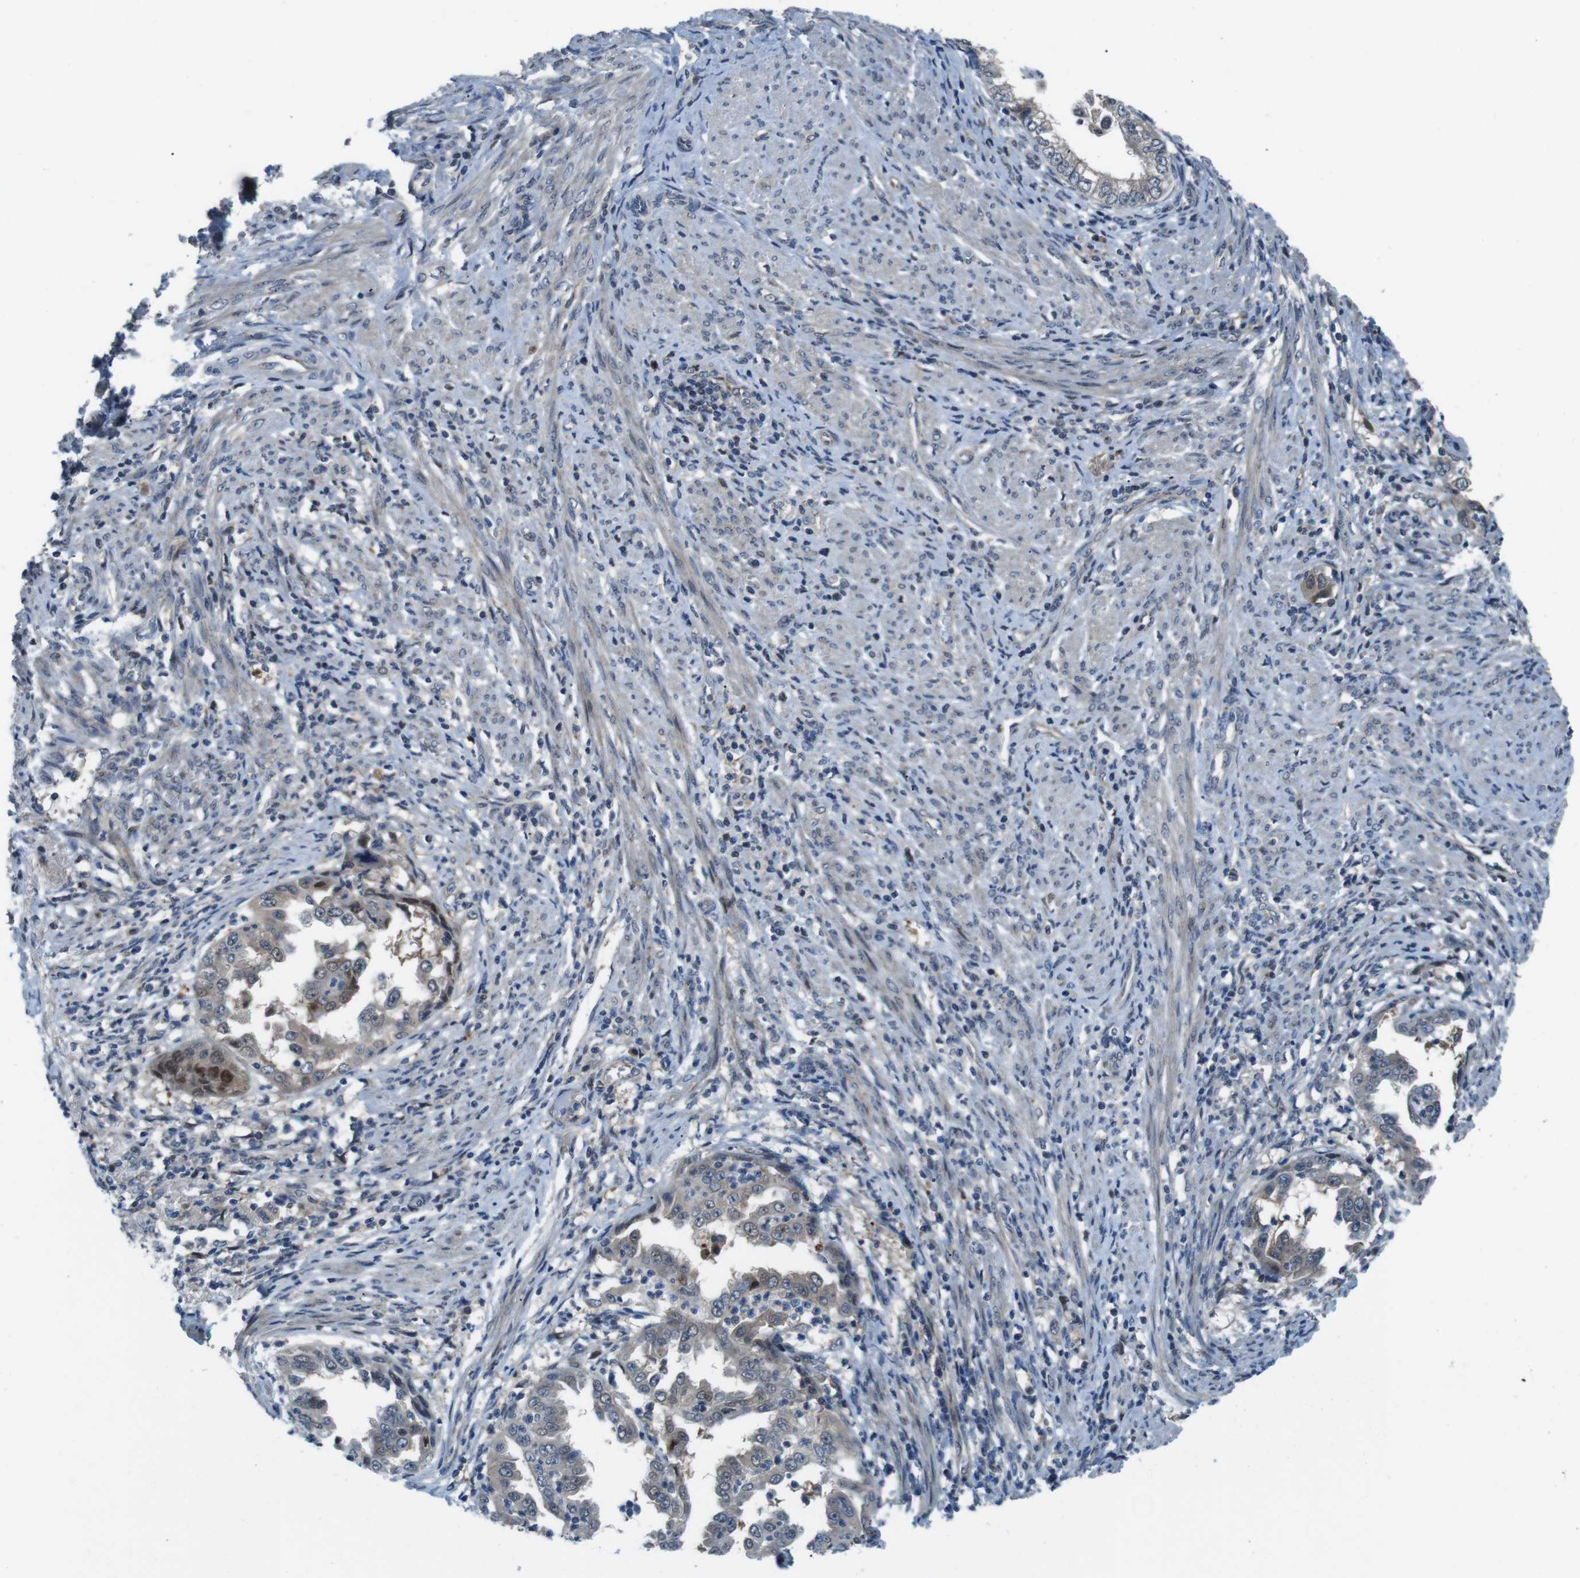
{"staining": {"intensity": "moderate", "quantity": ">75%", "location": "cytoplasmic/membranous"}, "tissue": "endometrial cancer", "cell_type": "Tumor cells", "image_type": "cancer", "snomed": [{"axis": "morphology", "description": "Adenocarcinoma, NOS"}, {"axis": "topography", "description": "Endometrium"}], "caption": "A brown stain highlights moderate cytoplasmic/membranous staining of a protein in endometrial adenocarcinoma tumor cells.", "gene": "LRP5", "patient": {"sex": "female", "age": 85}}